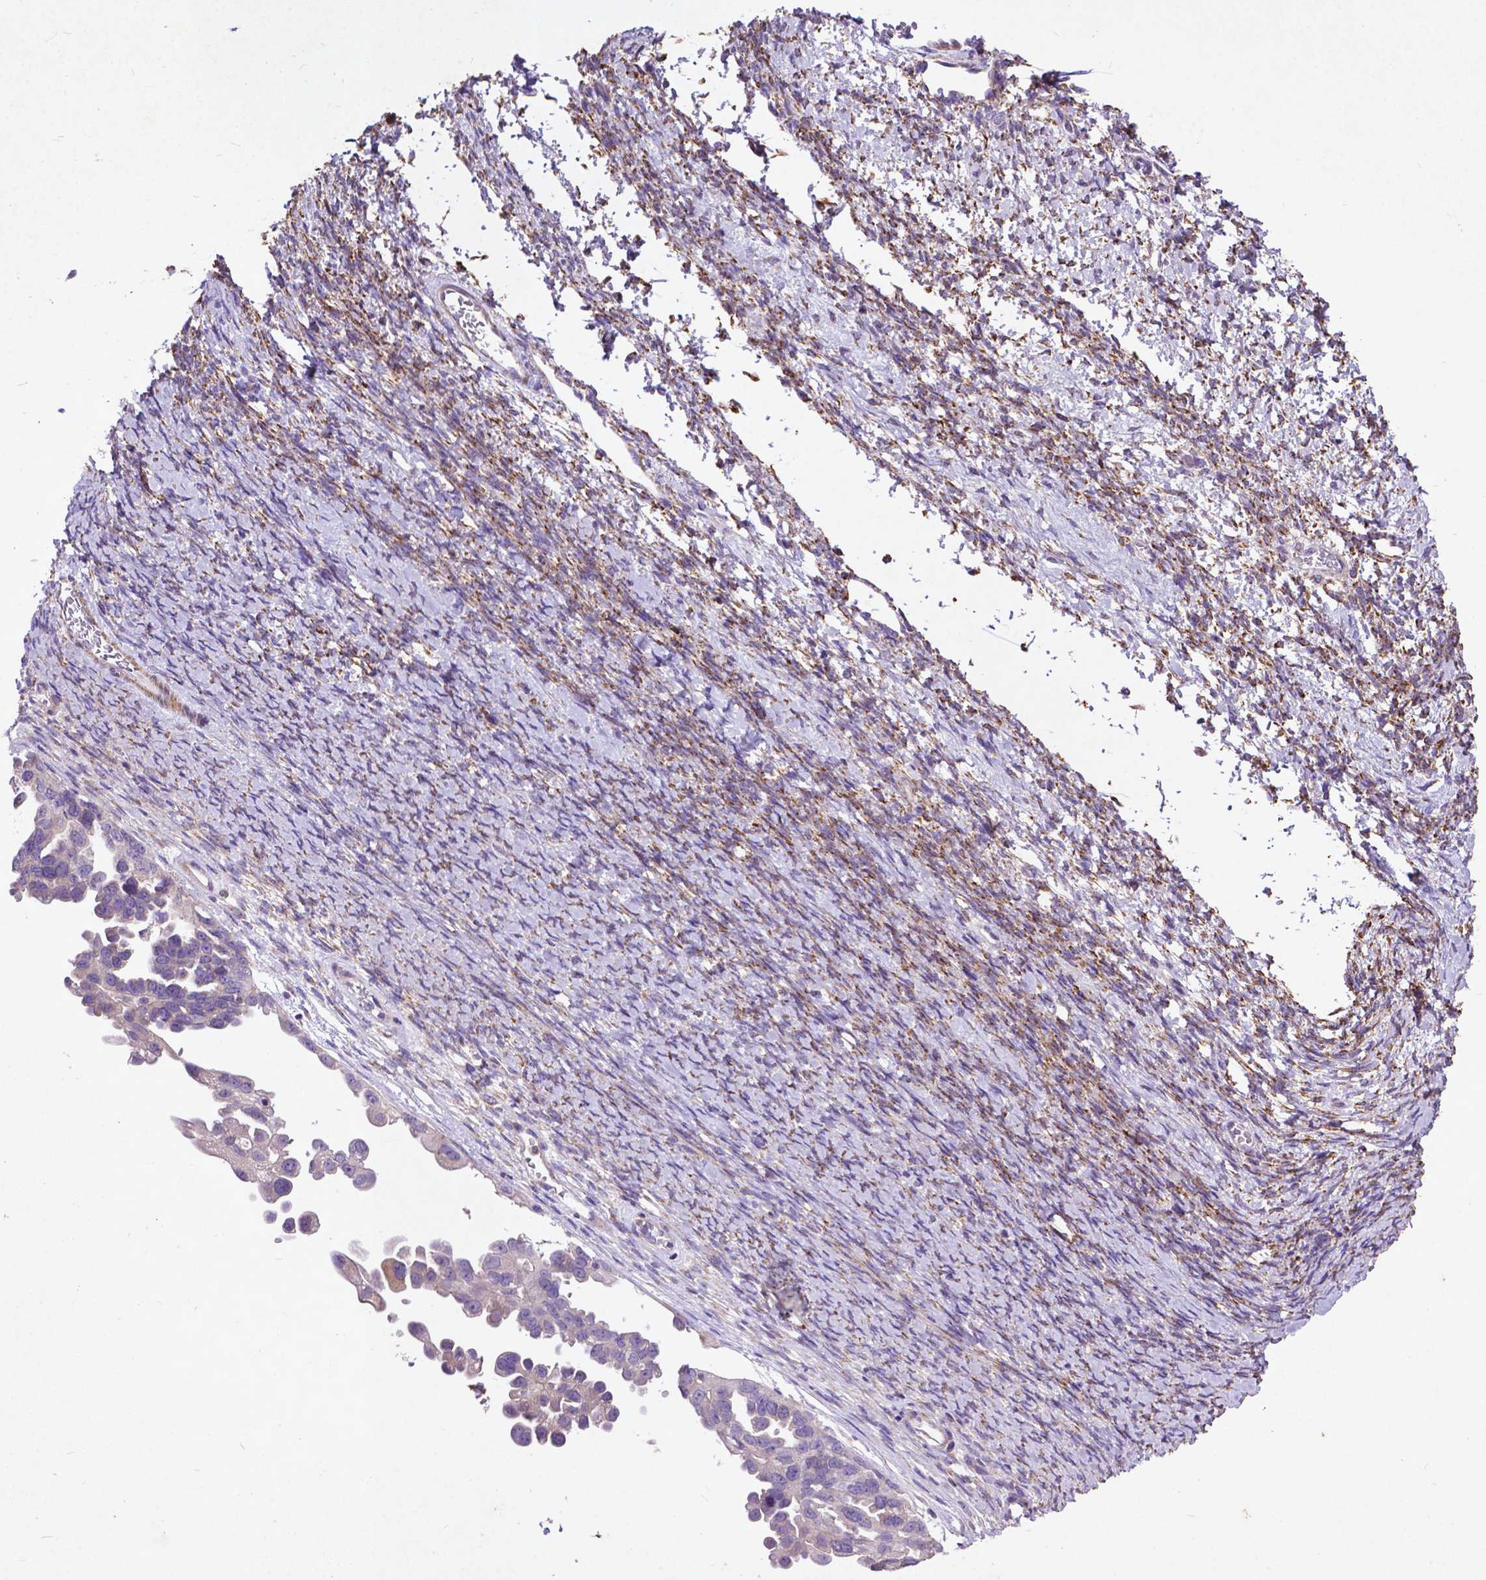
{"staining": {"intensity": "negative", "quantity": "none", "location": "none"}, "tissue": "ovarian cancer", "cell_type": "Tumor cells", "image_type": "cancer", "snomed": [{"axis": "morphology", "description": "Cystadenocarcinoma, serous, NOS"}, {"axis": "topography", "description": "Ovary"}], "caption": "There is no significant staining in tumor cells of ovarian serous cystadenocarcinoma.", "gene": "THEGL", "patient": {"sex": "female", "age": 53}}